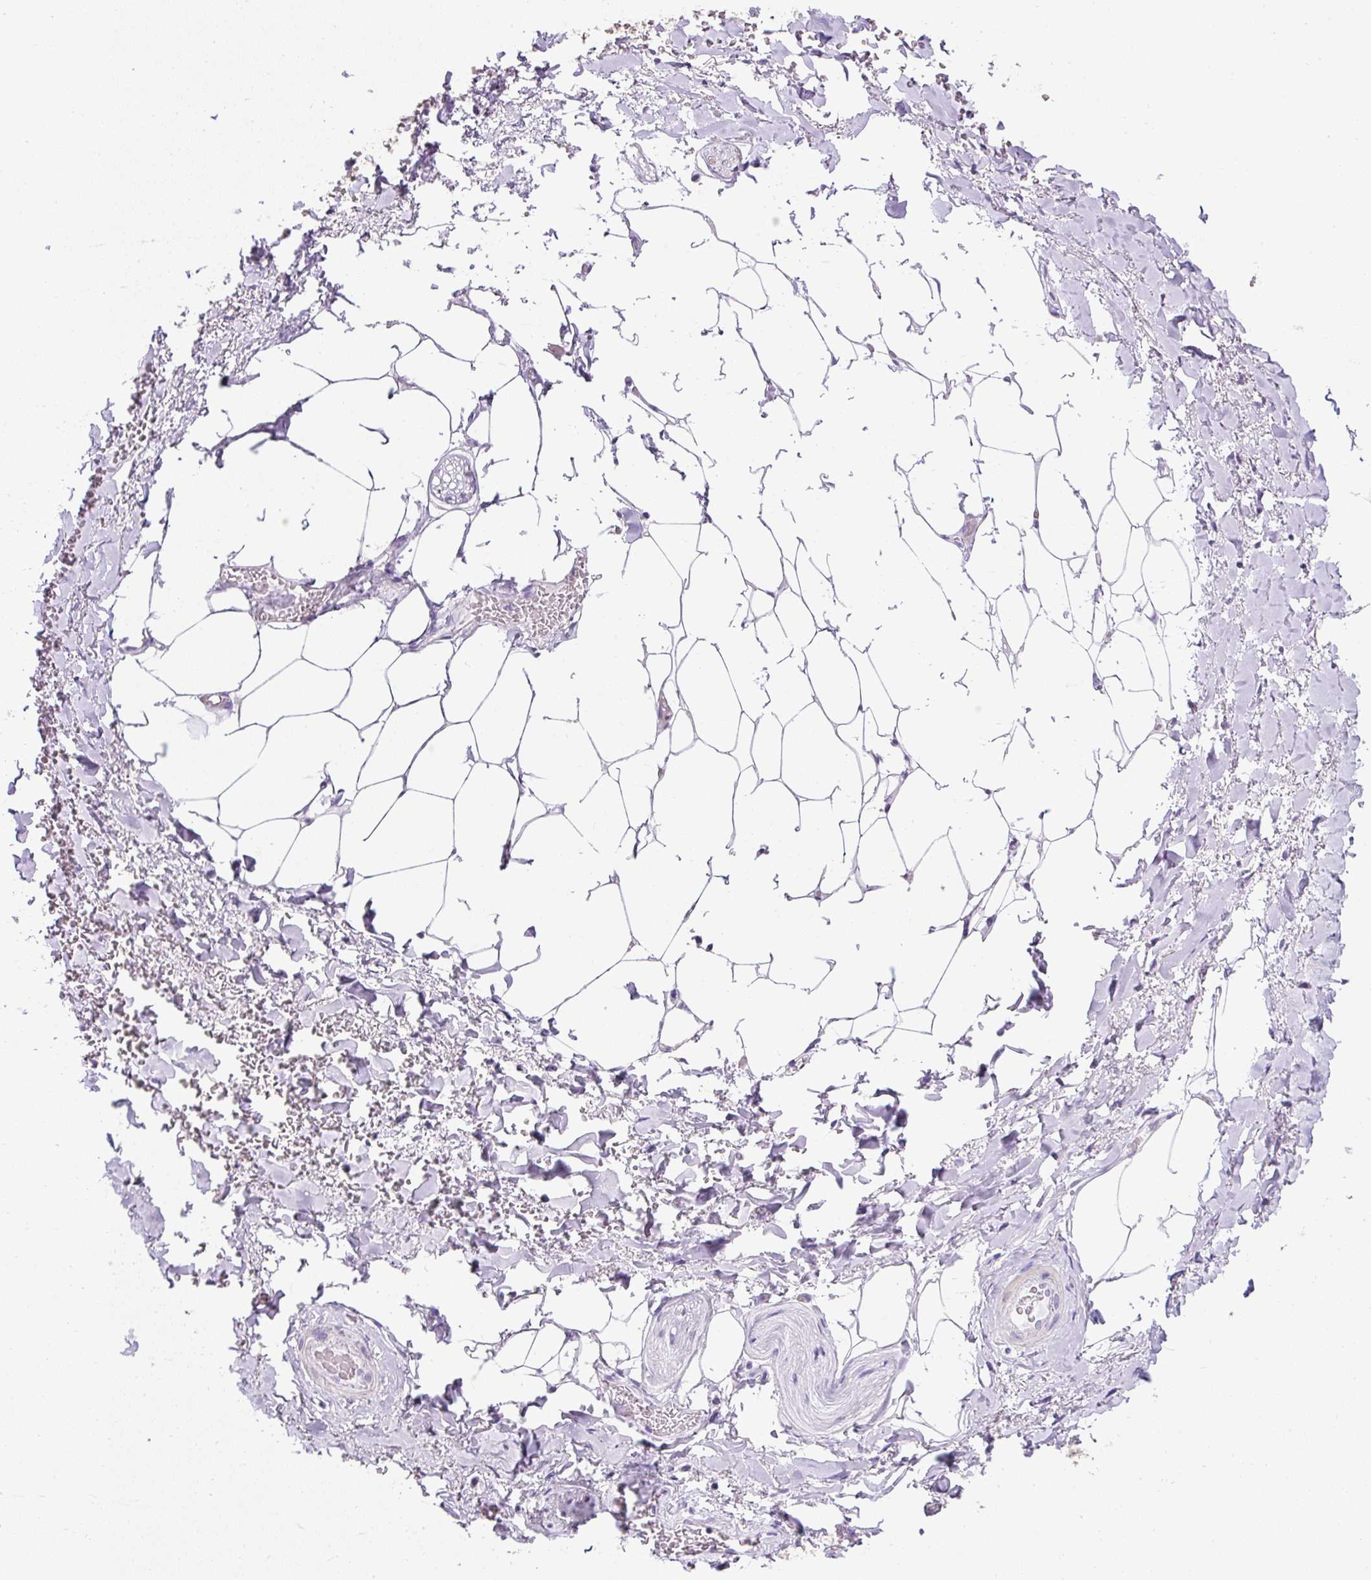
{"staining": {"intensity": "negative", "quantity": "none", "location": "none"}, "tissue": "adipose tissue", "cell_type": "Adipocytes", "image_type": "normal", "snomed": [{"axis": "morphology", "description": "Normal tissue, NOS"}, {"axis": "topography", "description": "Vagina"}, {"axis": "topography", "description": "Peripheral nerve tissue"}], "caption": "The micrograph reveals no staining of adipocytes in normal adipose tissue.", "gene": "C2CD4C", "patient": {"sex": "female", "age": 71}}